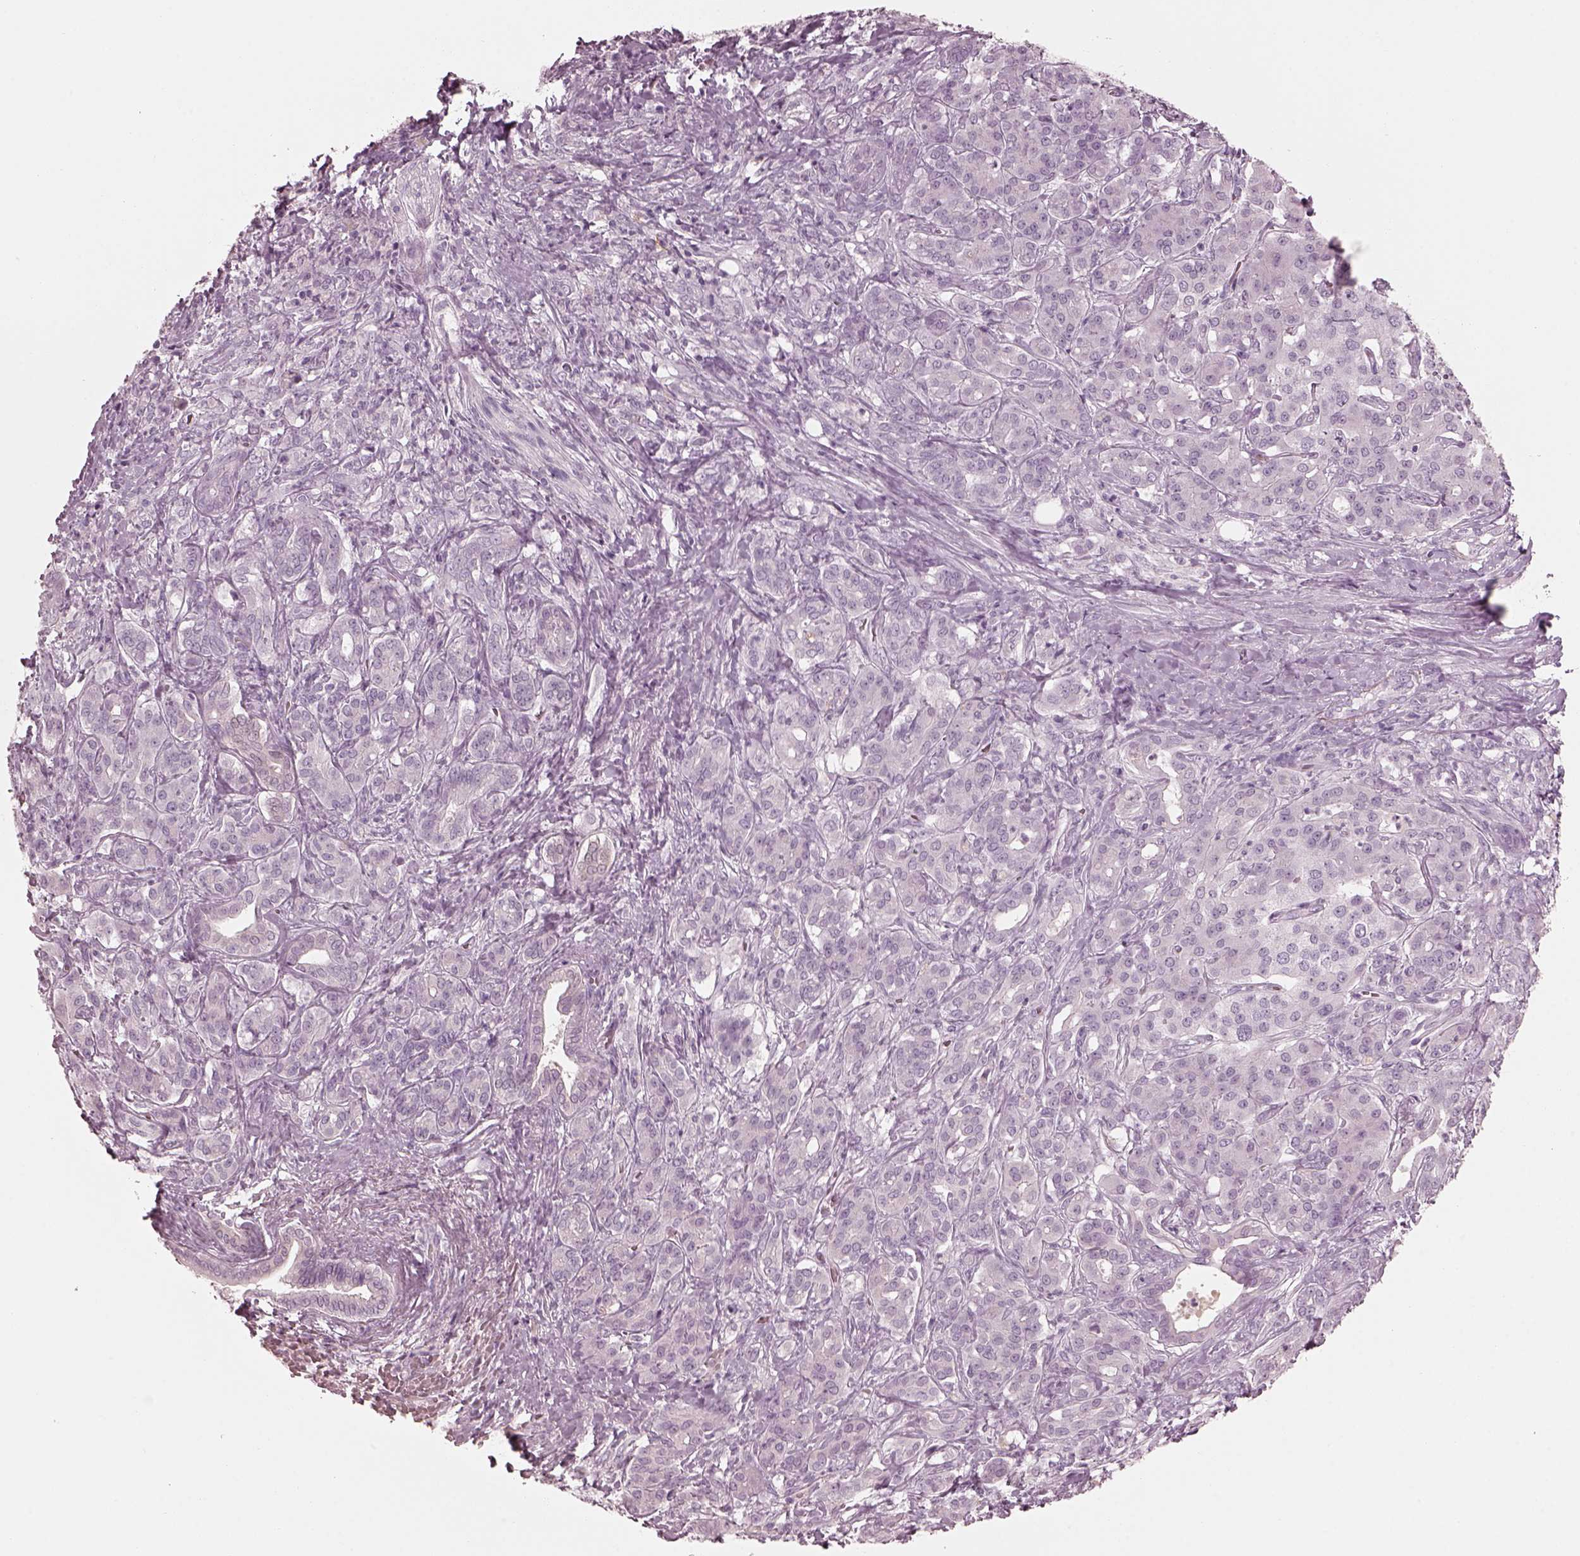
{"staining": {"intensity": "negative", "quantity": "none", "location": "none"}, "tissue": "pancreatic cancer", "cell_type": "Tumor cells", "image_type": "cancer", "snomed": [{"axis": "morphology", "description": "Normal tissue, NOS"}, {"axis": "morphology", "description": "Inflammation, NOS"}, {"axis": "morphology", "description": "Adenocarcinoma, NOS"}, {"axis": "topography", "description": "Pancreas"}], "caption": "Immunohistochemistry (IHC) of human adenocarcinoma (pancreatic) reveals no positivity in tumor cells.", "gene": "C2orf81", "patient": {"sex": "male", "age": 57}}